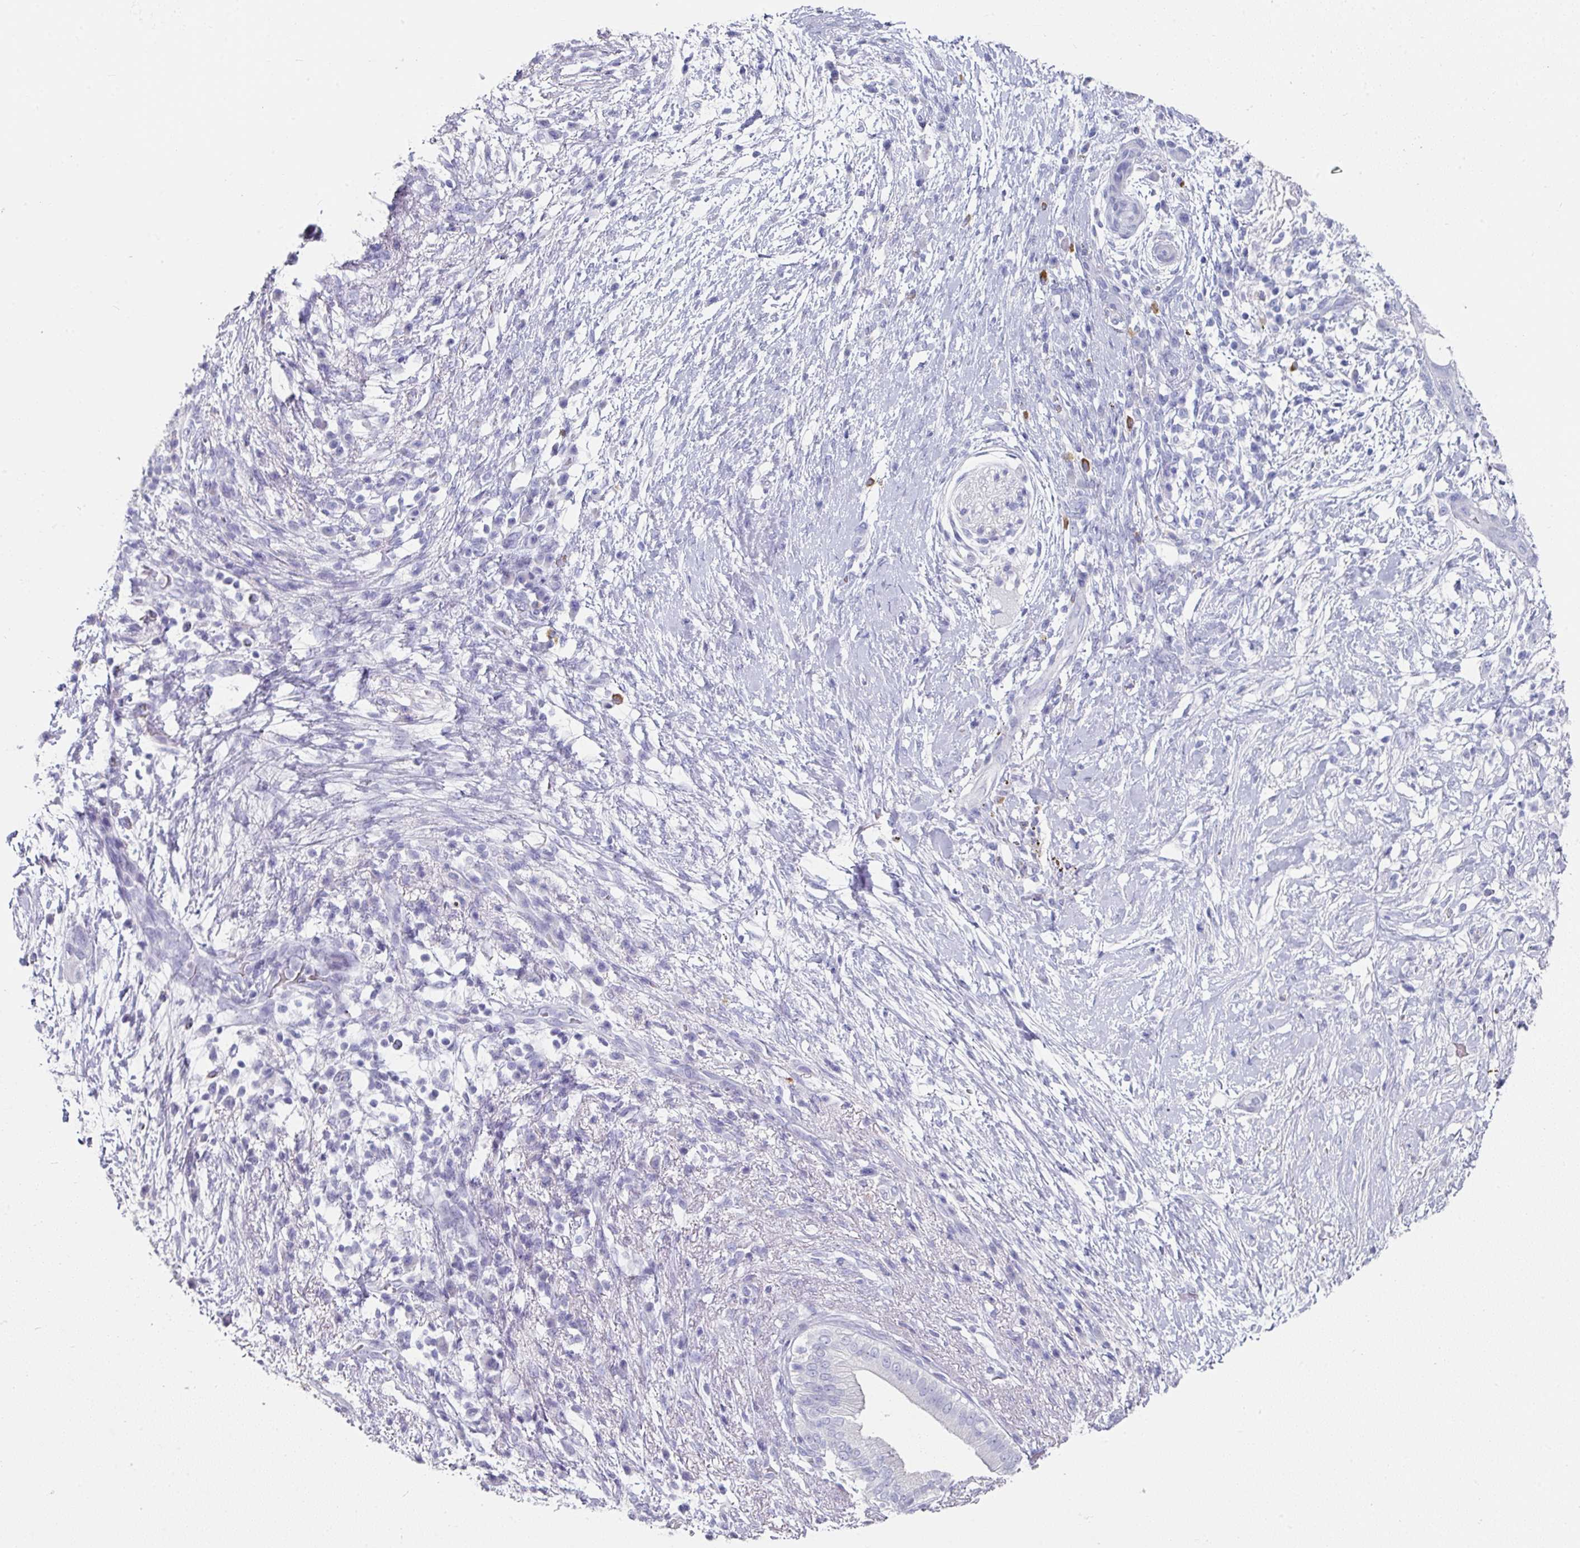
{"staining": {"intensity": "negative", "quantity": "none", "location": "none"}, "tissue": "pancreatic cancer", "cell_type": "Tumor cells", "image_type": "cancer", "snomed": [{"axis": "morphology", "description": "Adenocarcinoma, NOS"}, {"axis": "topography", "description": "Pancreas"}], "caption": "Immunohistochemistry image of human pancreatic cancer stained for a protein (brown), which exhibits no positivity in tumor cells. (Immunohistochemistry (ihc), brightfield microscopy, high magnification).", "gene": "SETBP1", "patient": {"sex": "female", "age": 72}}